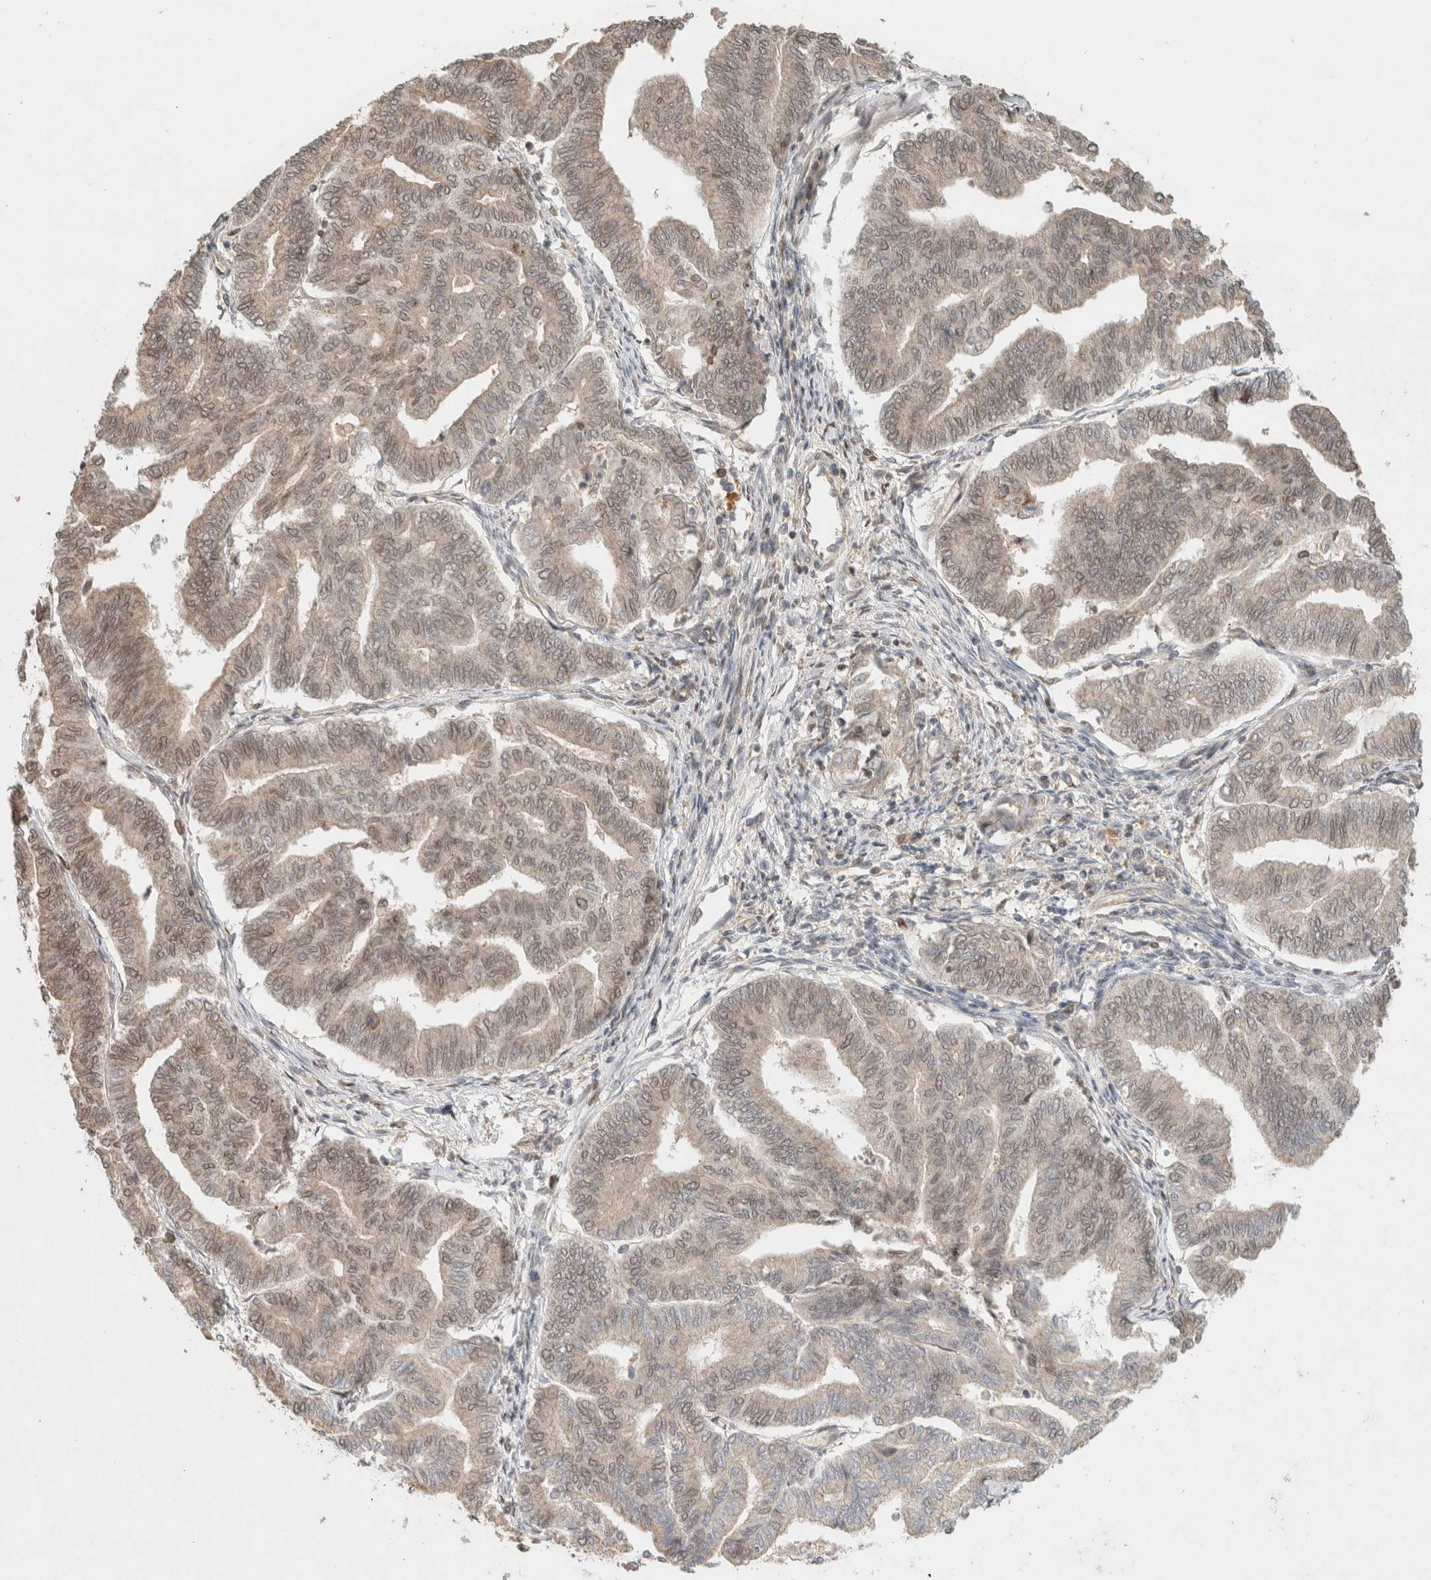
{"staining": {"intensity": "weak", "quantity": "25%-75%", "location": "nuclear"}, "tissue": "endometrial cancer", "cell_type": "Tumor cells", "image_type": "cancer", "snomed": [{"axis": "morphology", "description": "Adenocarcinoma, NOS"}, {"axis": "topography", "description": "Endometrium"}], "caption": "IHC histopathology image of neoplastic tissue: human endometrial cancer (adenocarcinoma) stained using immunohistochemistry reveals low levels of weak protein expression localized specifically in the nuclear of tumor cells, appearing as a nuclear brown color.", "gene": "CAAP1", "patient": {"sex": "female", "age": 79}}